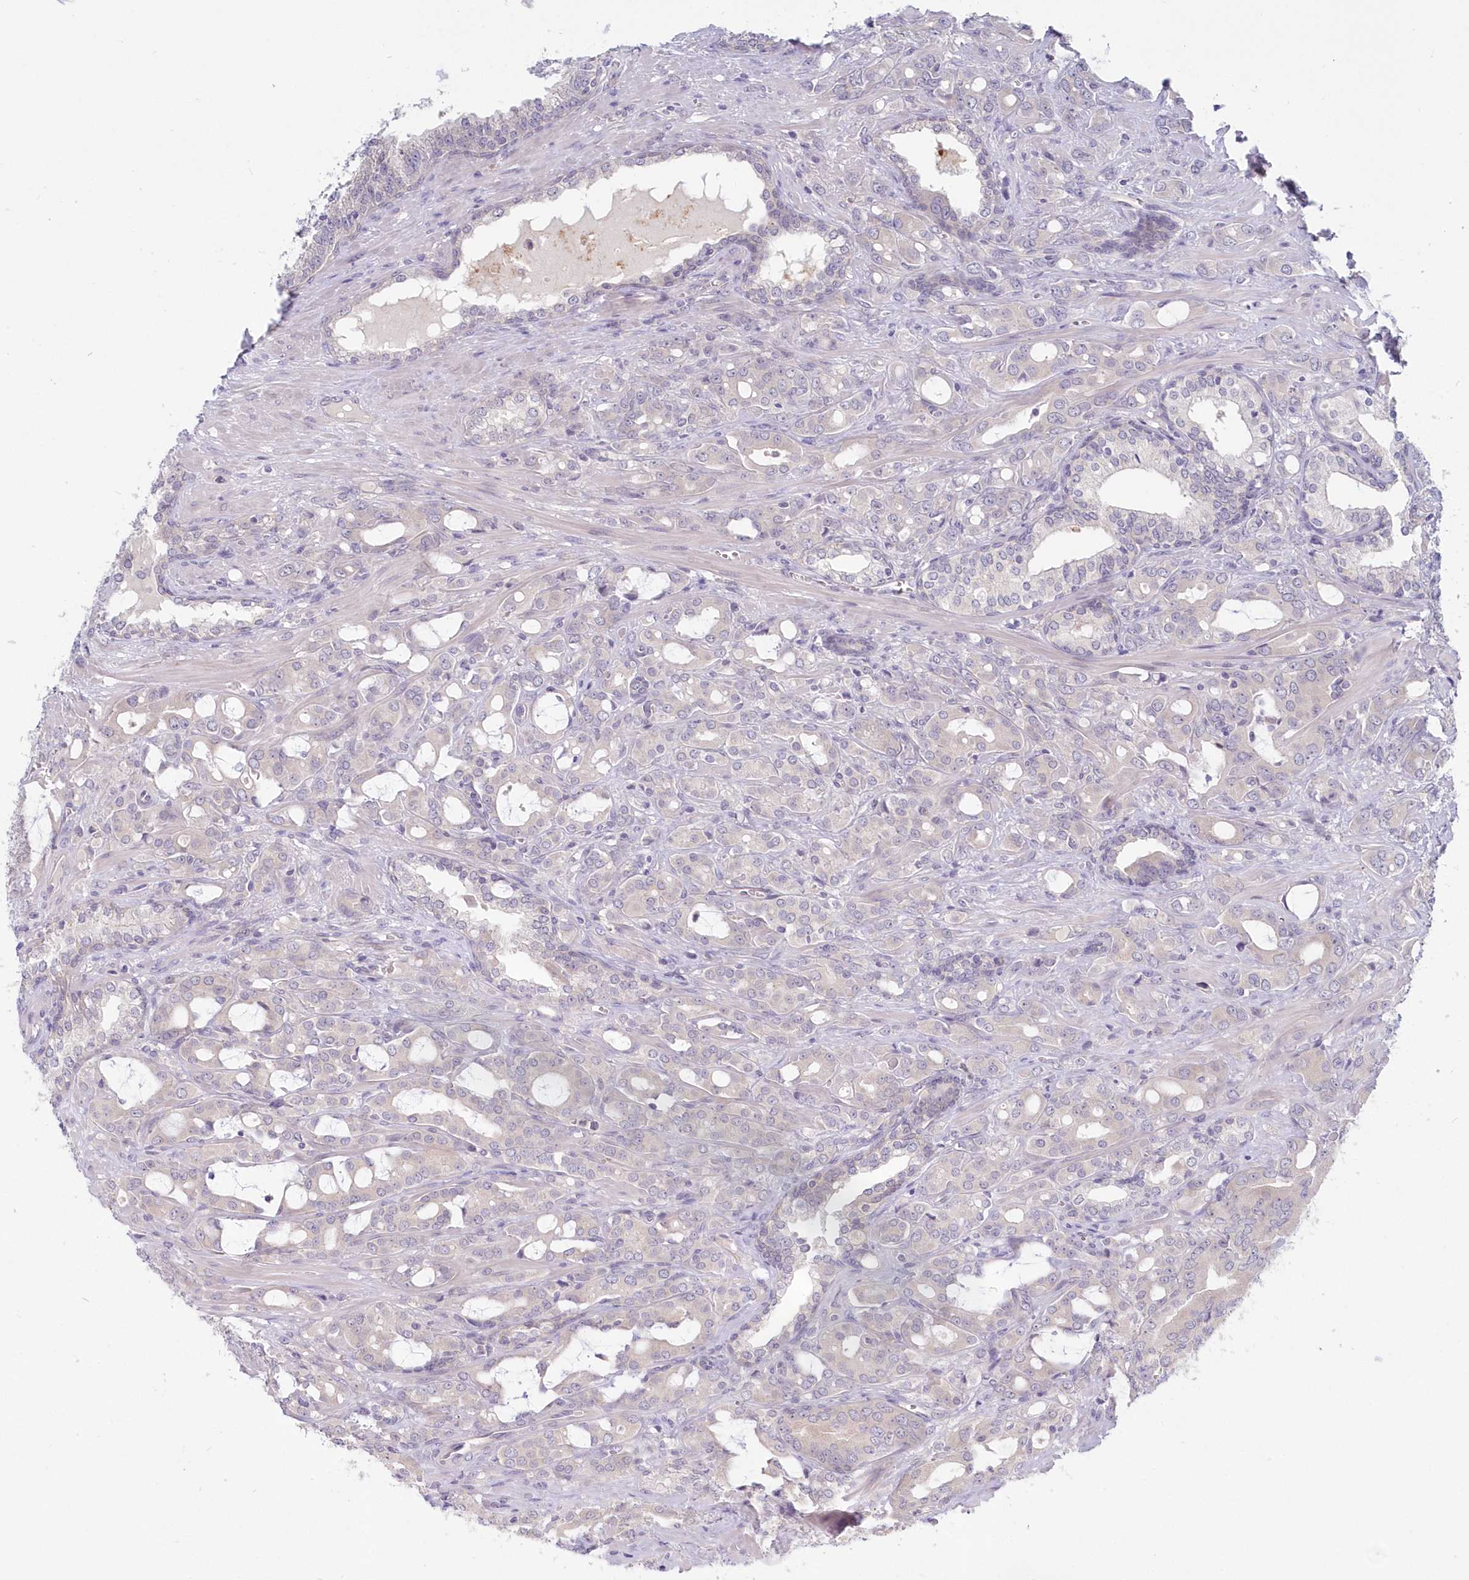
{"staining": {"intensity": "negative", "quantity": "none", "location": "none"}, "tissue": "prostate cancer", "cell_type": "Tumor cells", "image_type": "cancer", "snomed": [{"axis": "morphology", "description": "Adenocarcinoma, High grade"}, {"axis": "topography", "description": "Prostate"}], "caption": "A high-resolution photomicrograph shows immunohistochemistry staining of prostate high-grade adenocarcinoma, which demonstrates no significant positivity in tumor cells.", "gene": "KATNA1", "patient": {"sex": "male", "age": 72}}